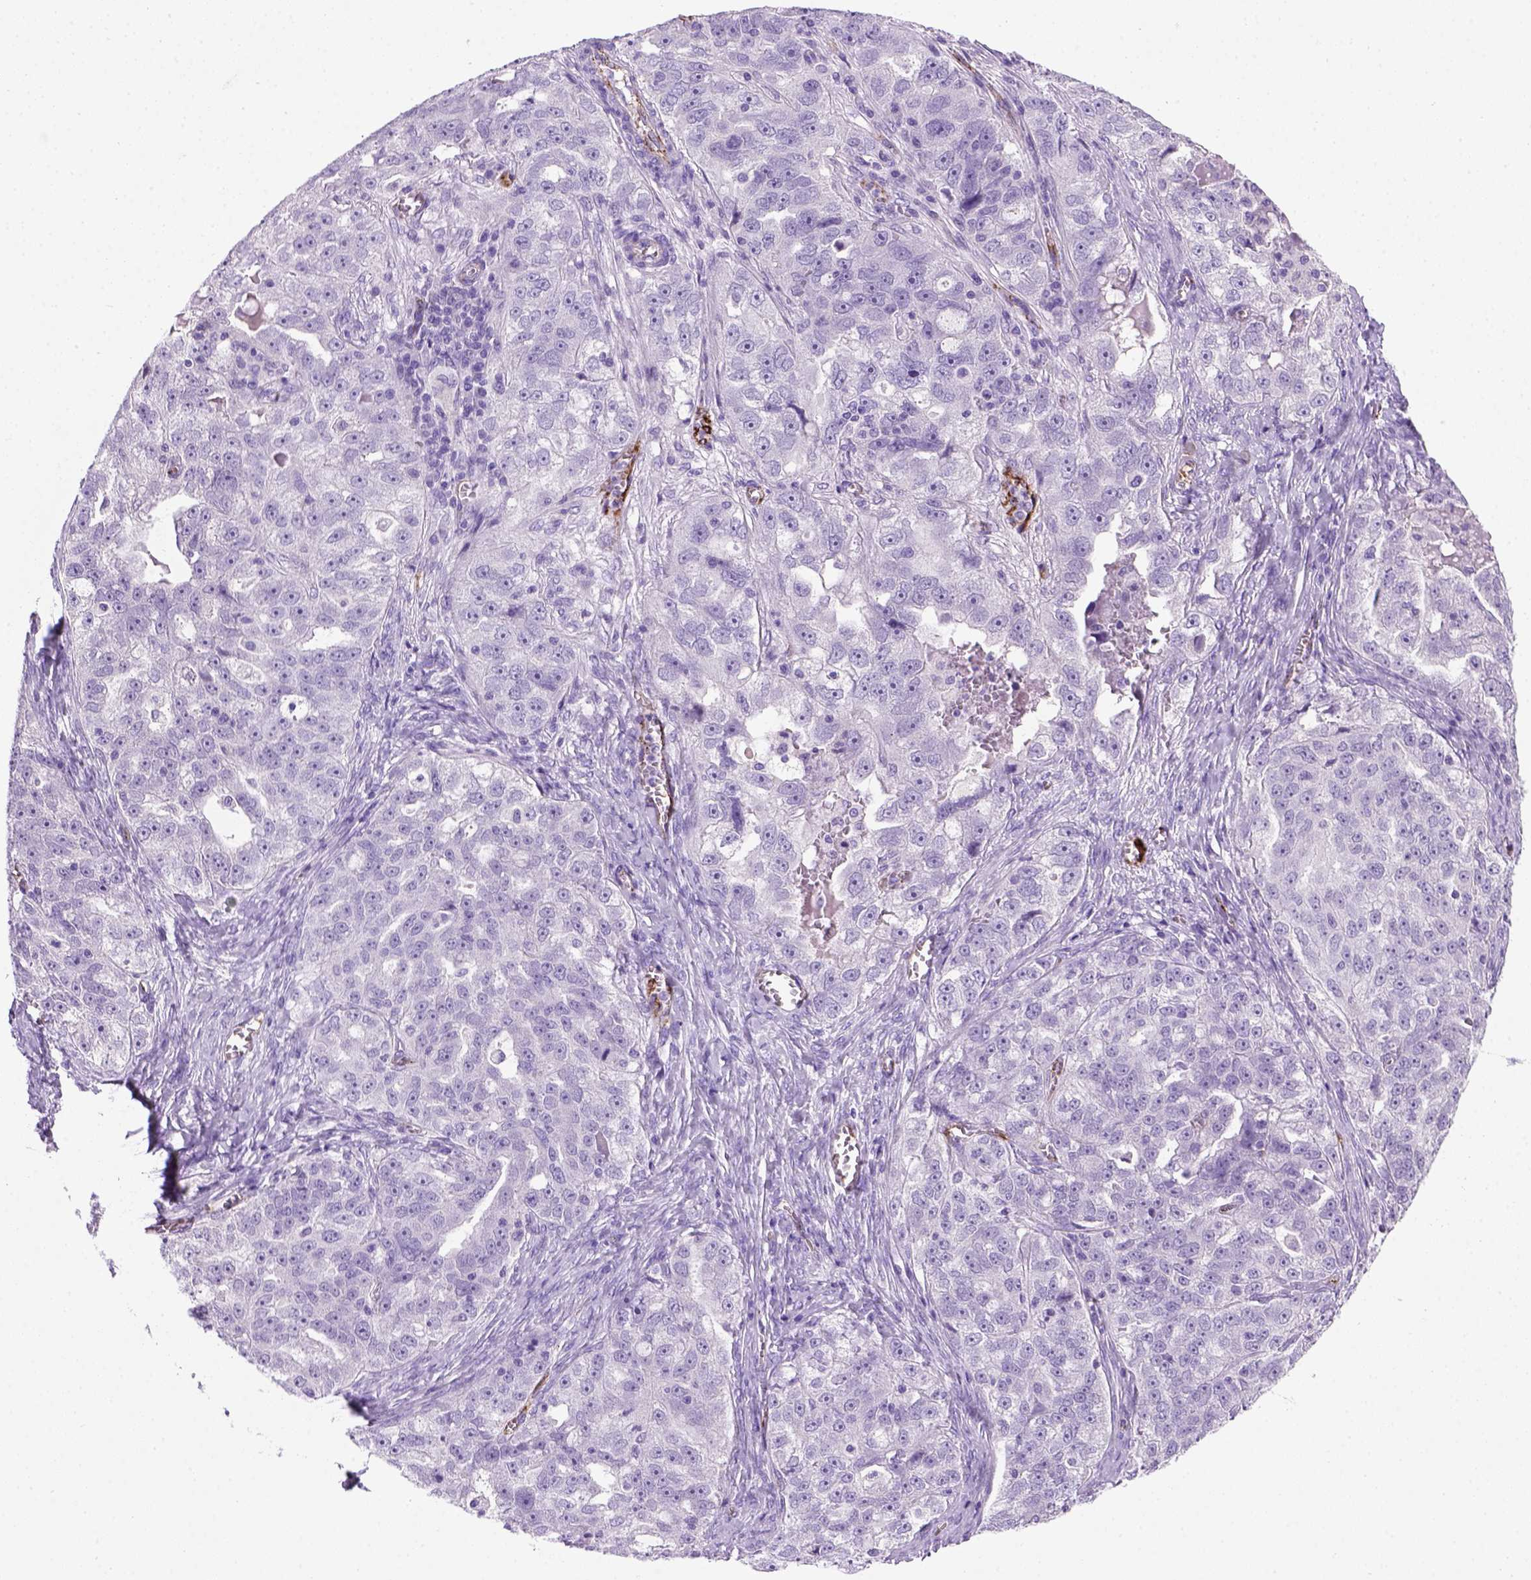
{"staining": {"intensity": "negative", "quantity": "none", "location": "none"}, "tissue": "ovarian cancer", "cell_type": "Tumor cells", "image_type": "cancer", "snomed": [{"axis": "morphology", "description": "Cystadenocarcinoma, serous, NOS"}, {"axis": "topography", "description": "Ovary"}], "caption": "Immunohistochemistry image of human ovarian cancer stained for a protein (brown), which displays no expression in tumor cells.", "gene": "VWF", "patient": {"sex": "female", "age": 51}}